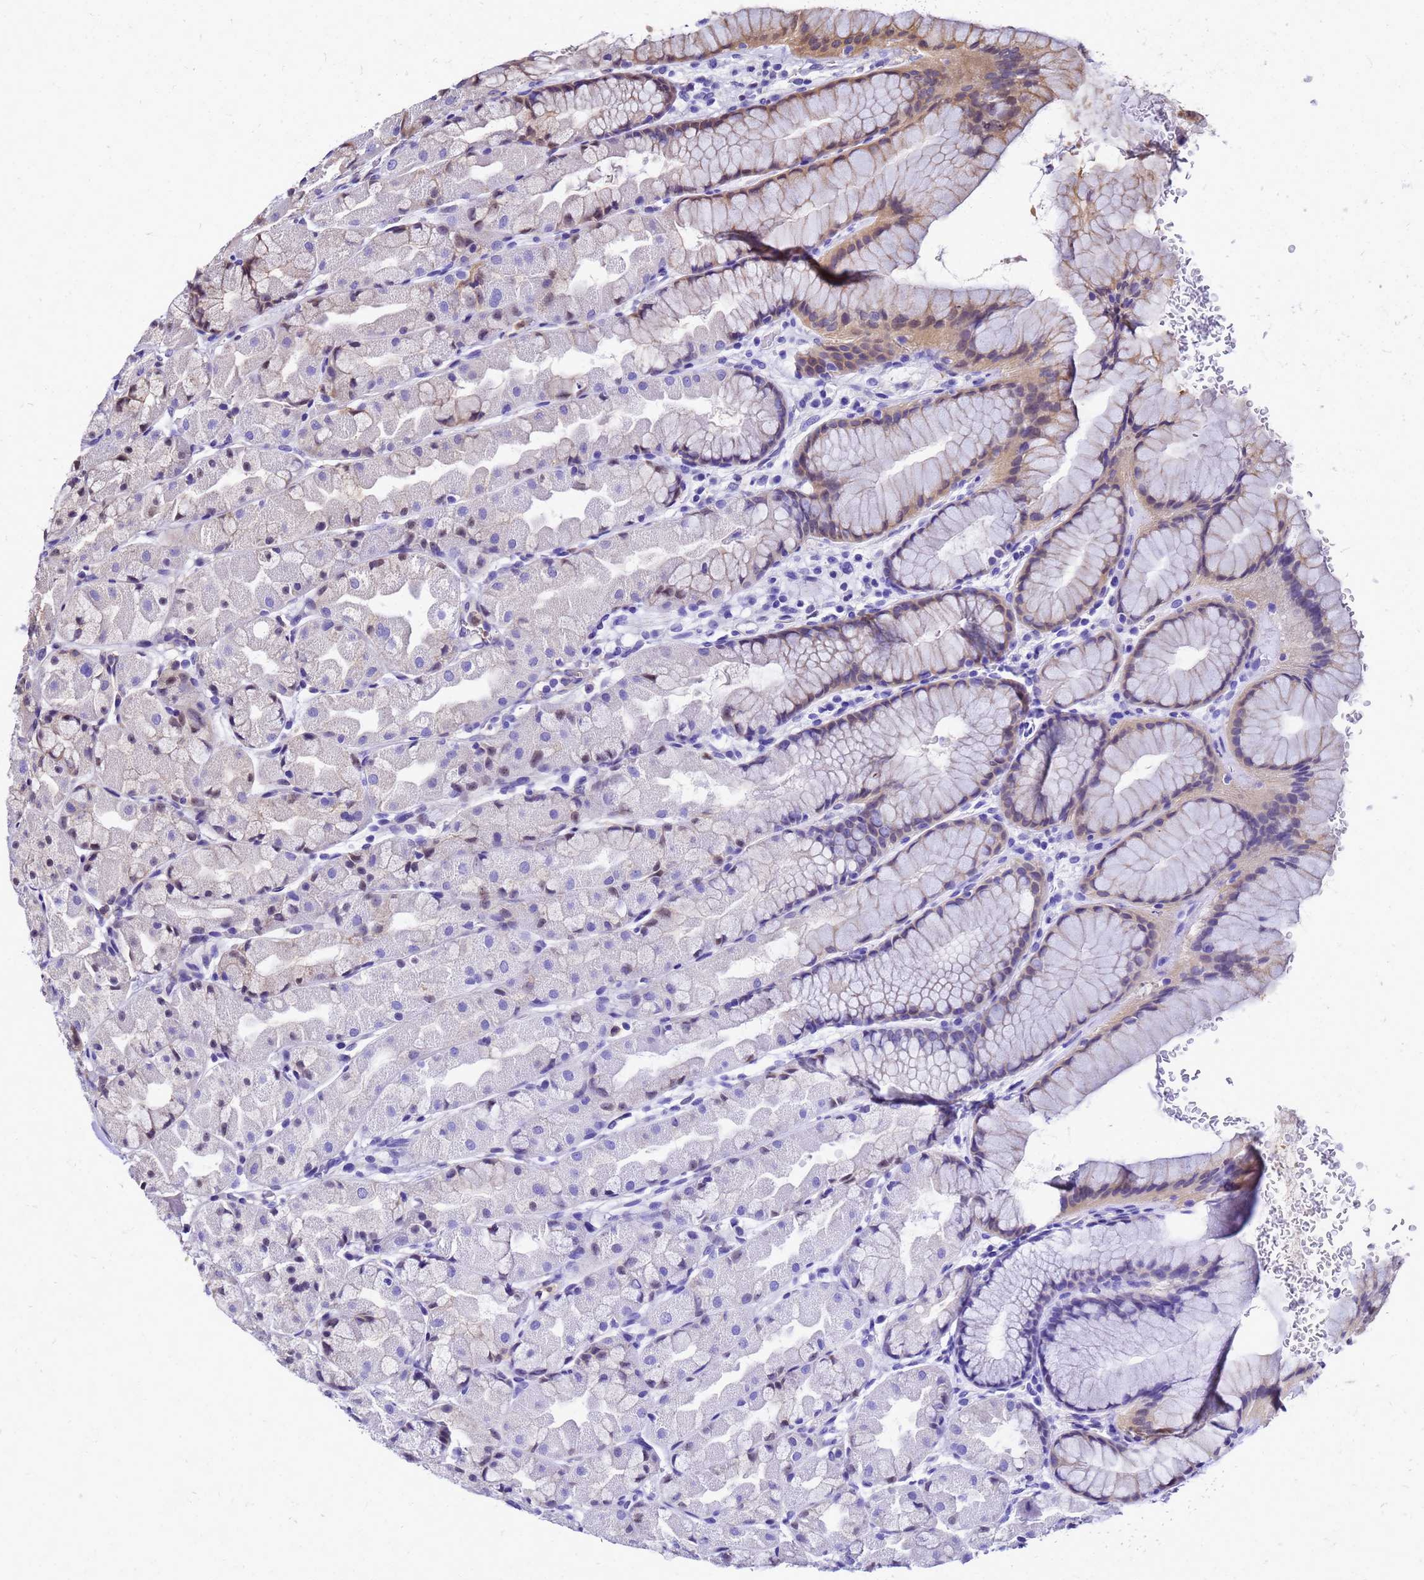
{"staining": {"intensity": "moderate", "quantity": "<25%", "location": "cytoplasmic/membranous,nuclear"}, "tissue": "stomach", "cell_type": "Glandular cells", "image_type": "normal", "snomed": [{"axis": "morphology", "description": "Normal tissue, NOS"}, {"axis": "topography", "description": "Stomach"}], "caption": "Immunohistochemical staining of benign stomach displays <25% levels of moderate cytoplasmic/membranous,nuclear protein expression in approximately <25% of glandular cells. (IHC, brightfield microscopy, high magnification).", "gene": "S100A11", "patient": {"sex": "male", "age": 57}}